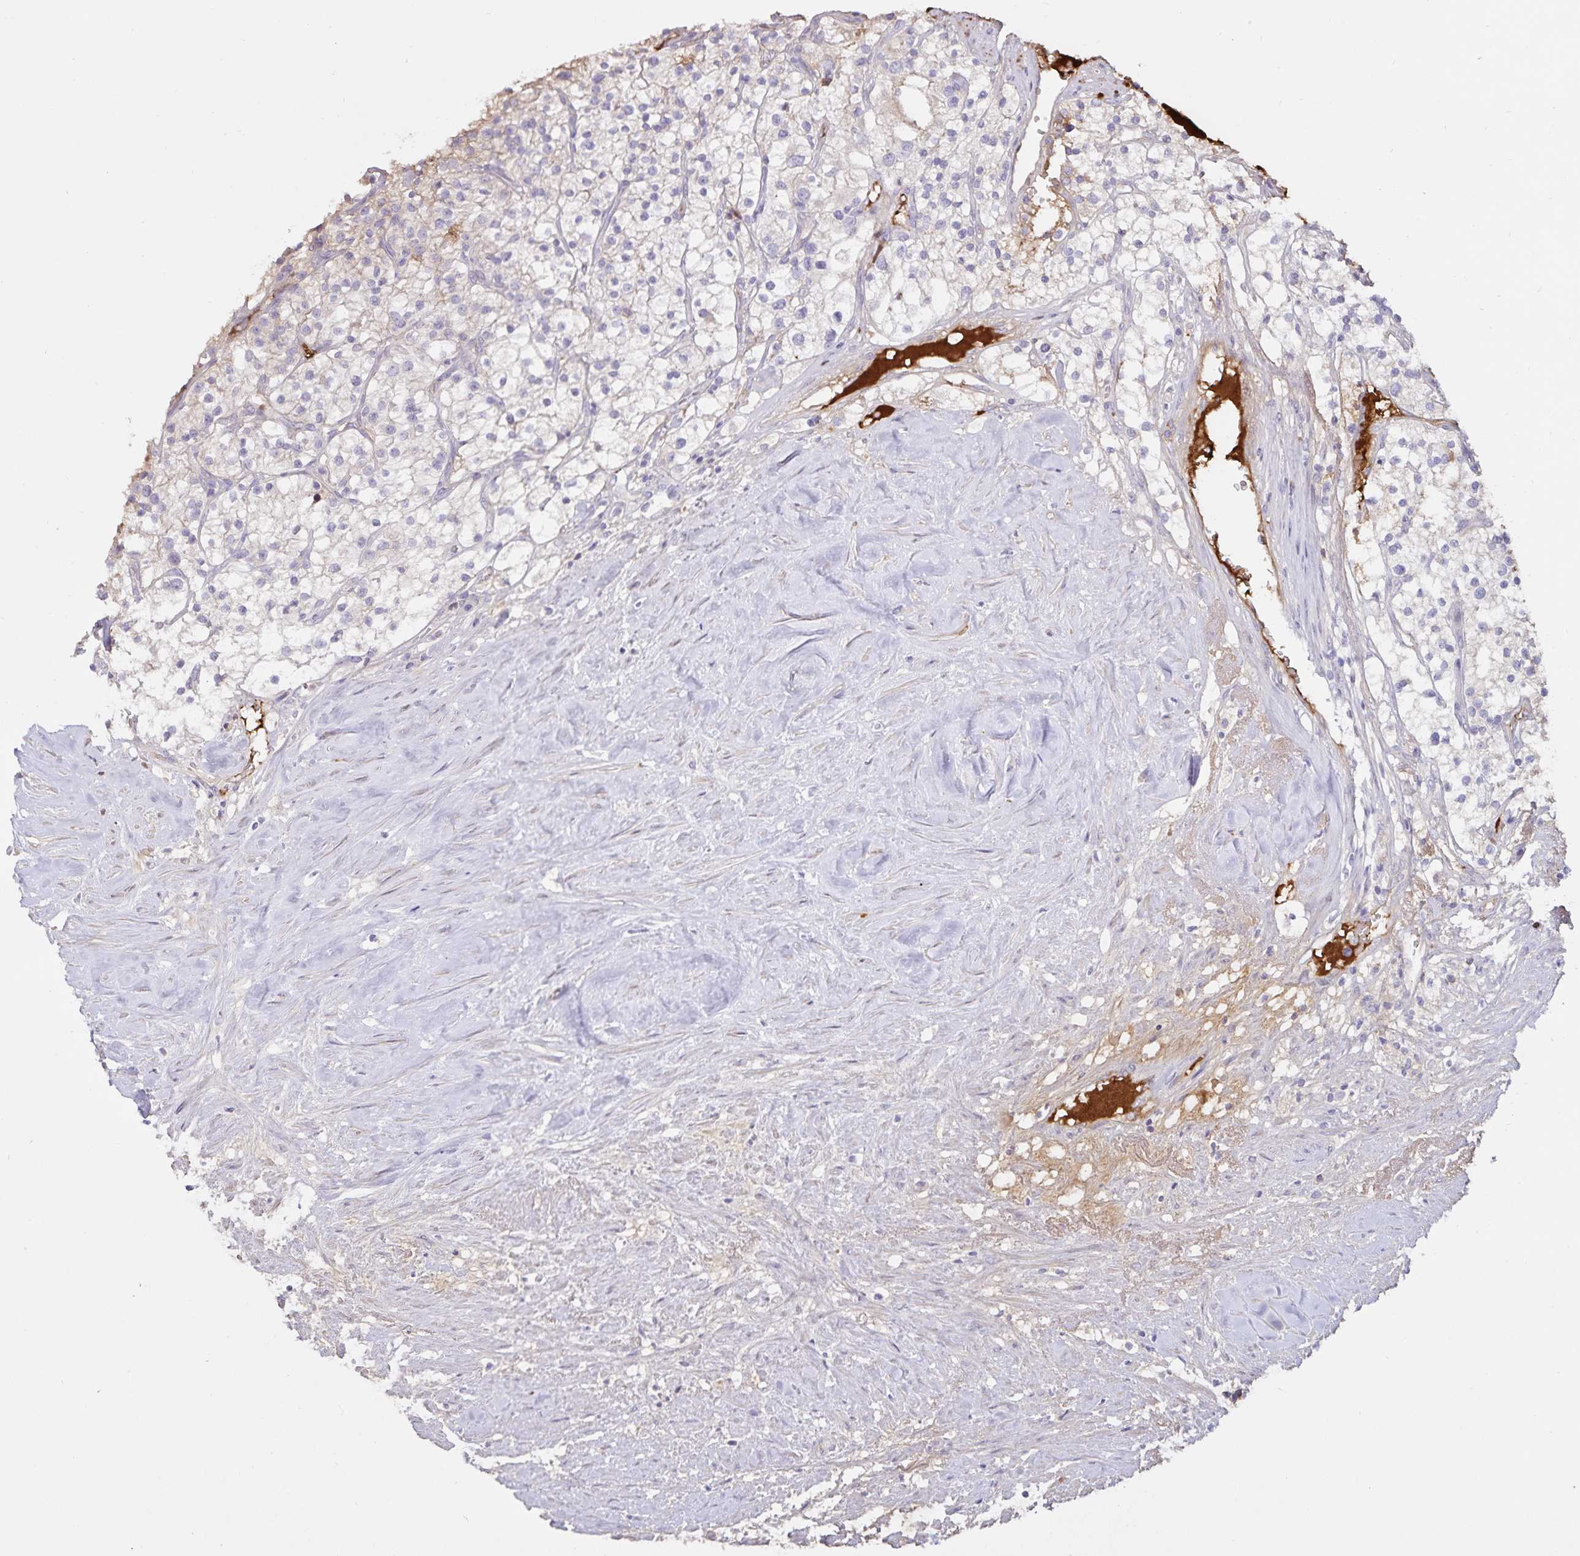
{"staining": {"intensity": "negative", "quantity": "none", "location": "none"}, "tissue": "renal cancer", "cell_type": "Tumor cells", "image_type": "cancer", "snomed": [{"axis": "morphology", "description": "Adenocarcinoma, NOS"}, {"axis": "topography", "description": "Kidney"}], "caption": "A photomicrograph of human renal adenocarcinoma is negative for staining in tumor cells.", "gene": "FGG", "patient": {"sex": "male", "age": 80}}